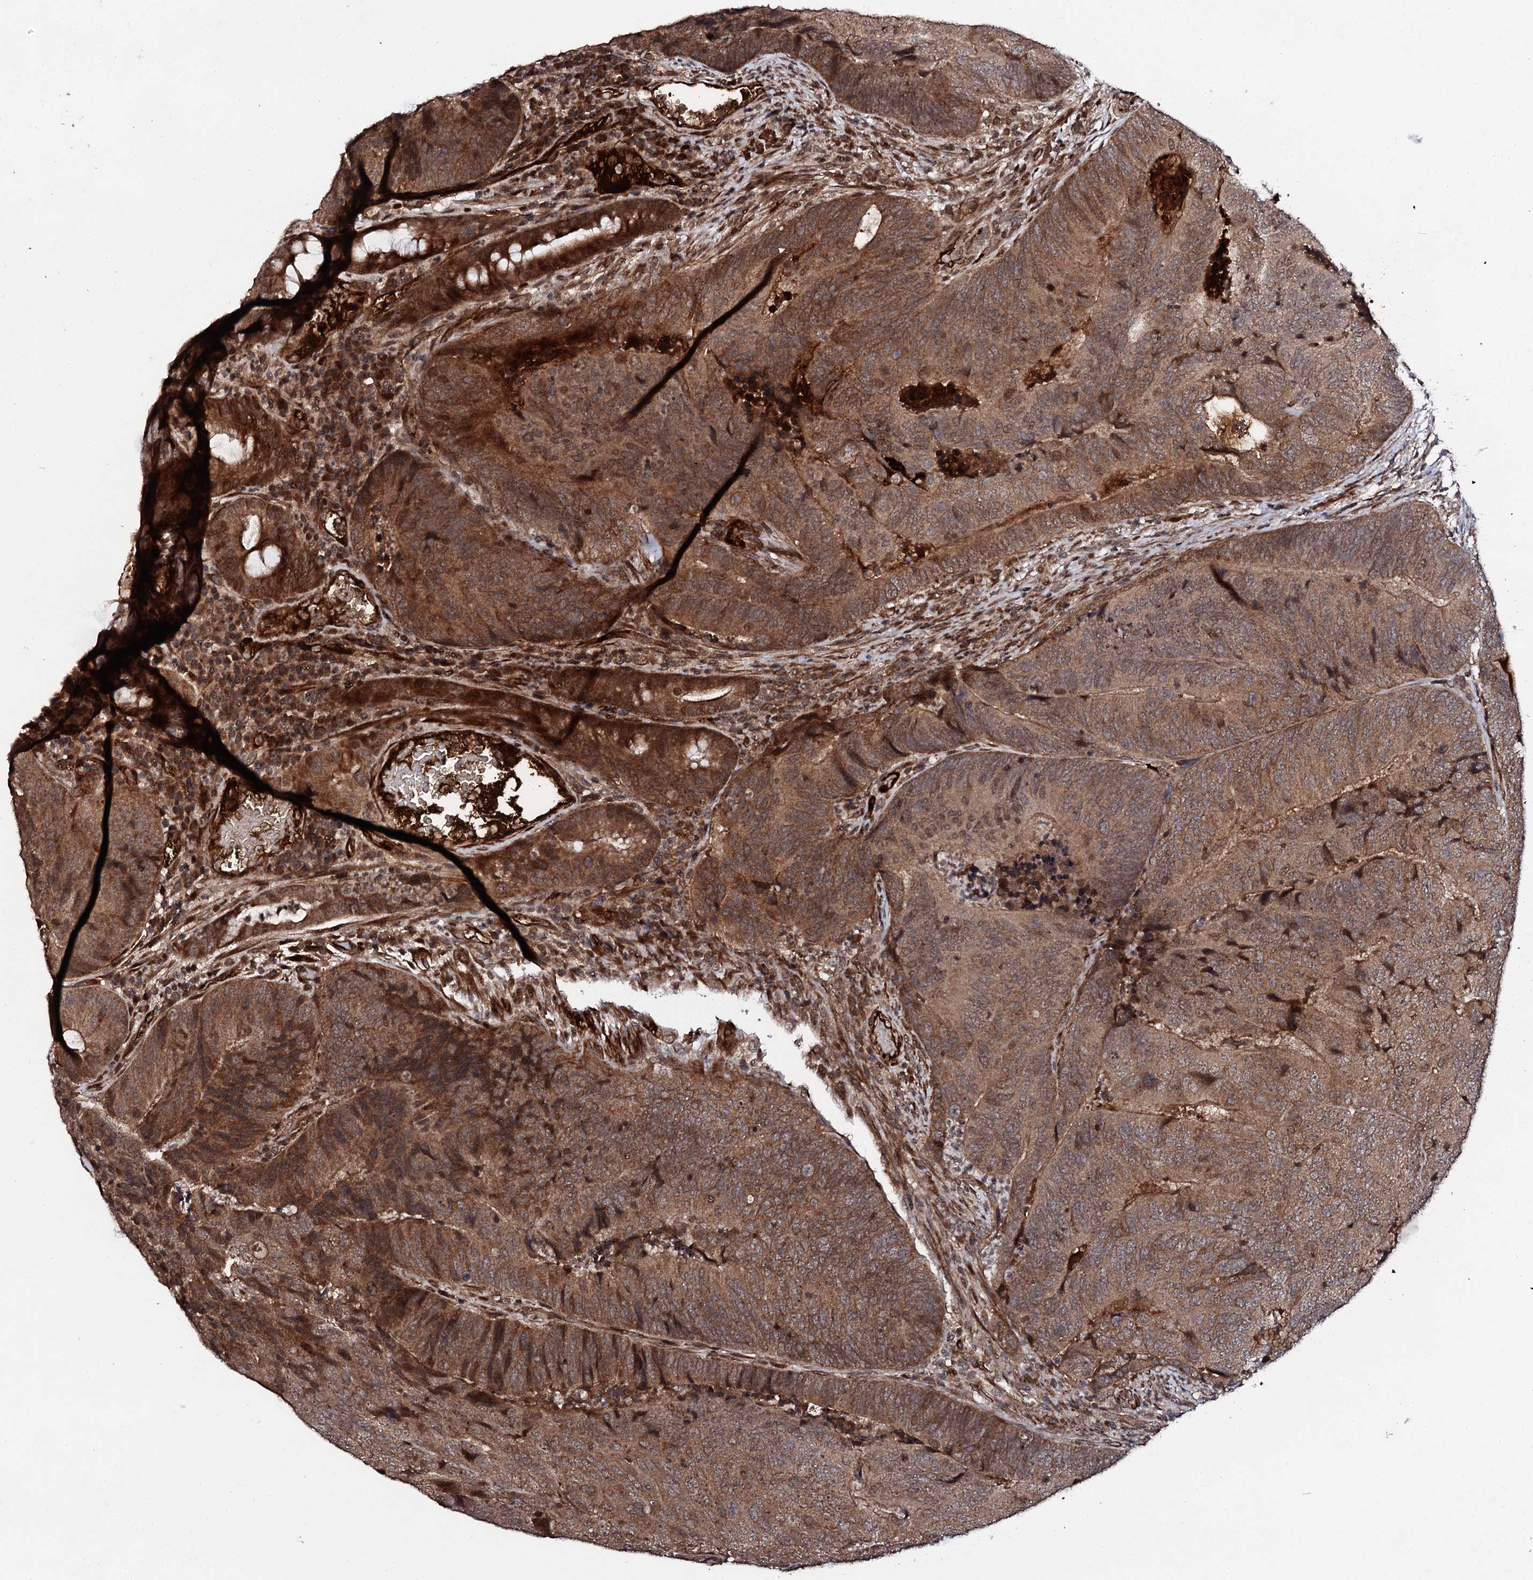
{"staining": {"intensity": "moderate", "quantity": ">75%", "location": "cytoplasmic/membranous,nuclear"}, "tissue": "colorectal cancer", "cell_type": "Tumor cells", "image_type": "cancer", "snomed": [{"axis": "morphology", "description": "Adenocarcinoma, NOS"}, {"axis": "topography", "description": "Colon"}], "caption": "A brown stain labels moderate cytoplasmic/membranous and nuclear expression of a protein in human colorectal cancer tumor cells.", "gene": "FAM111A", "patient": {"sex": "female", "age": 67}}